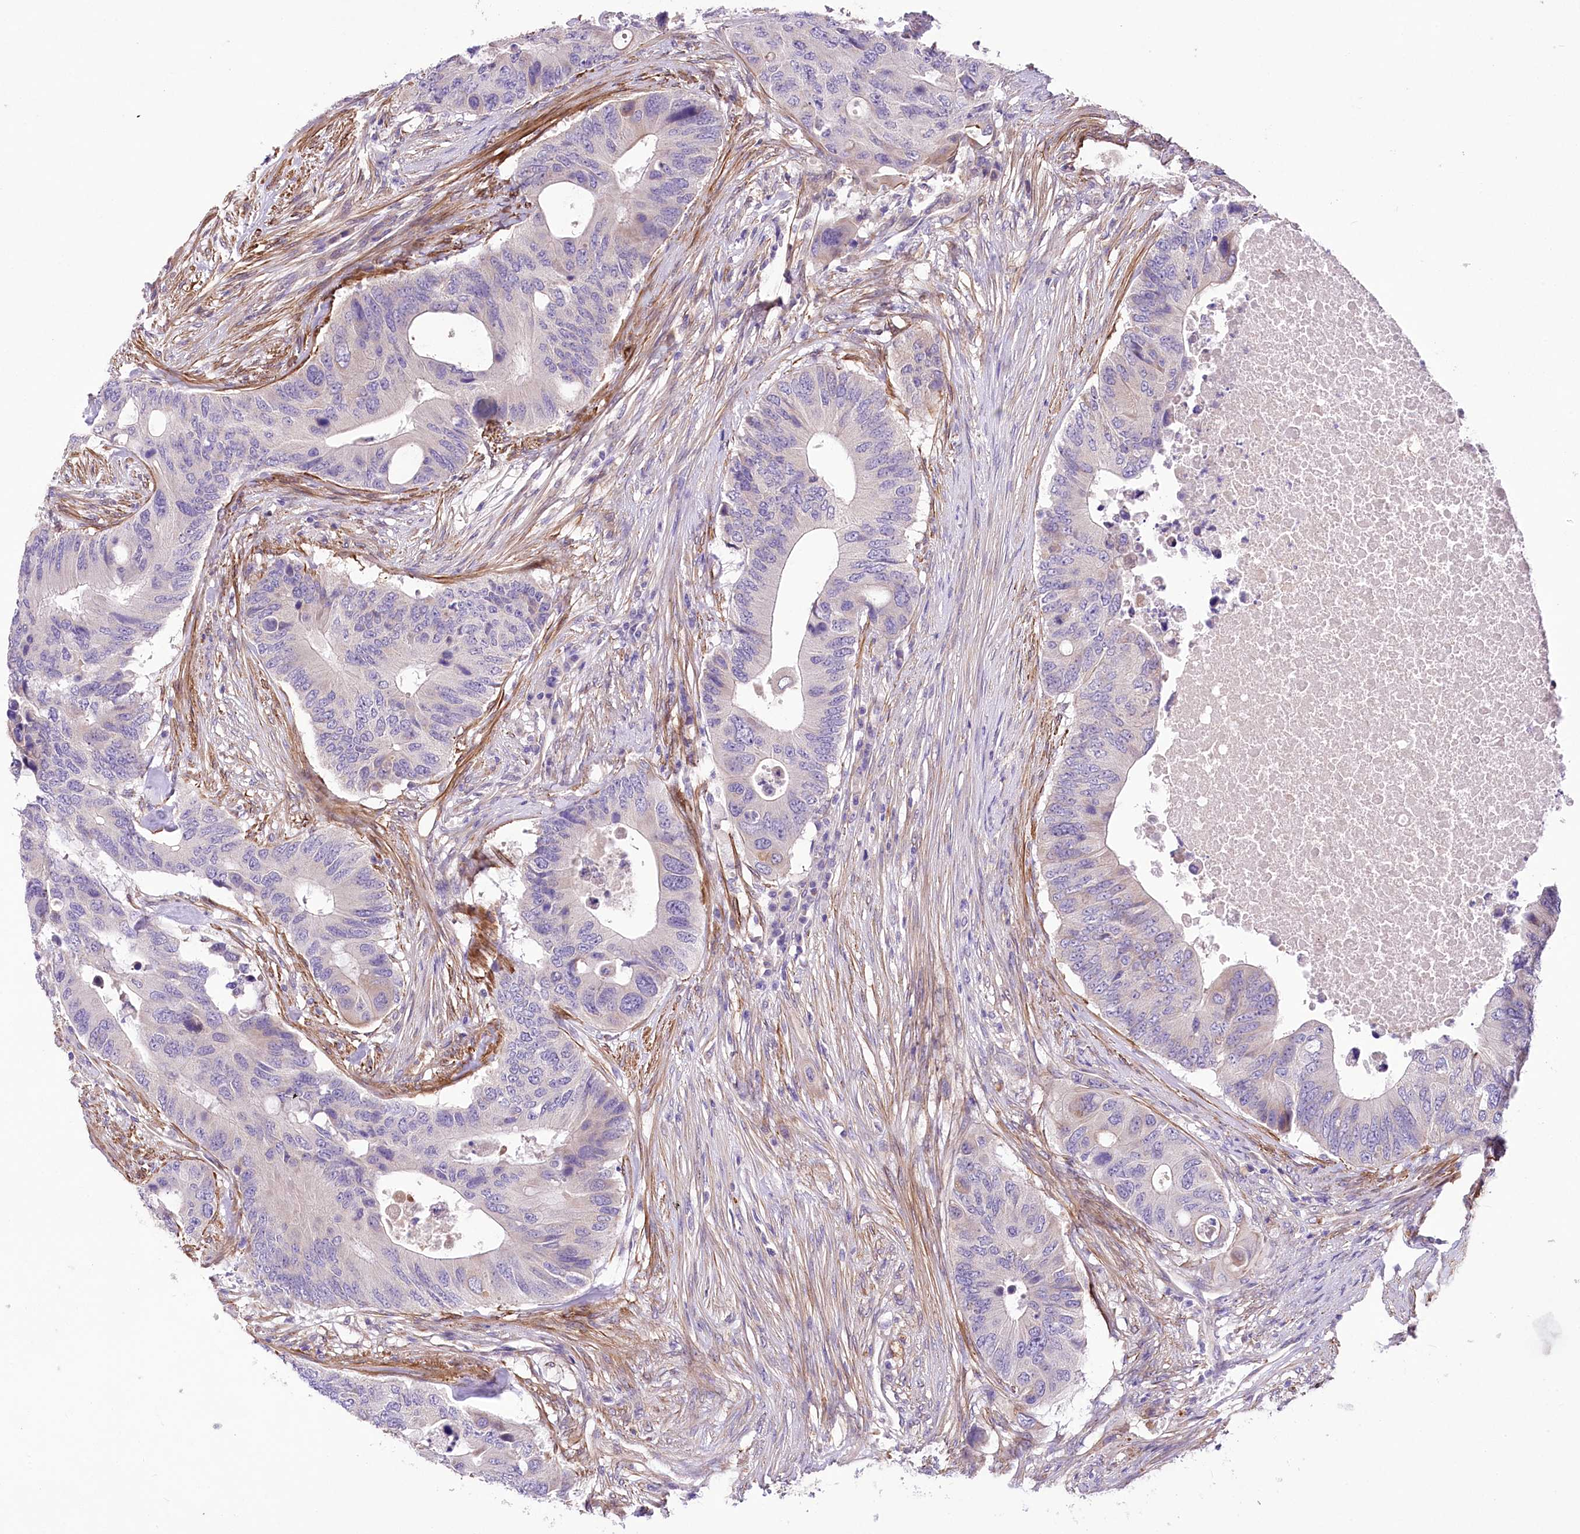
{"staining": {"intensity": "negative", "quantity": "none", "location": "none"}, "tissue": "colorectal cancer", "cell_type": "Tumor cells", "image_type": "cancer", "snomed": [{"axis": "morphology", "description": "Adenocarcinoma, NOS"}, {"axis": "topography", "description": "Colon"}], "caption": "There is no significant expression in tumor cells of colorectal cancer.", "gene": "RDH16", "patient": {"sex": "male", "age": 71}}